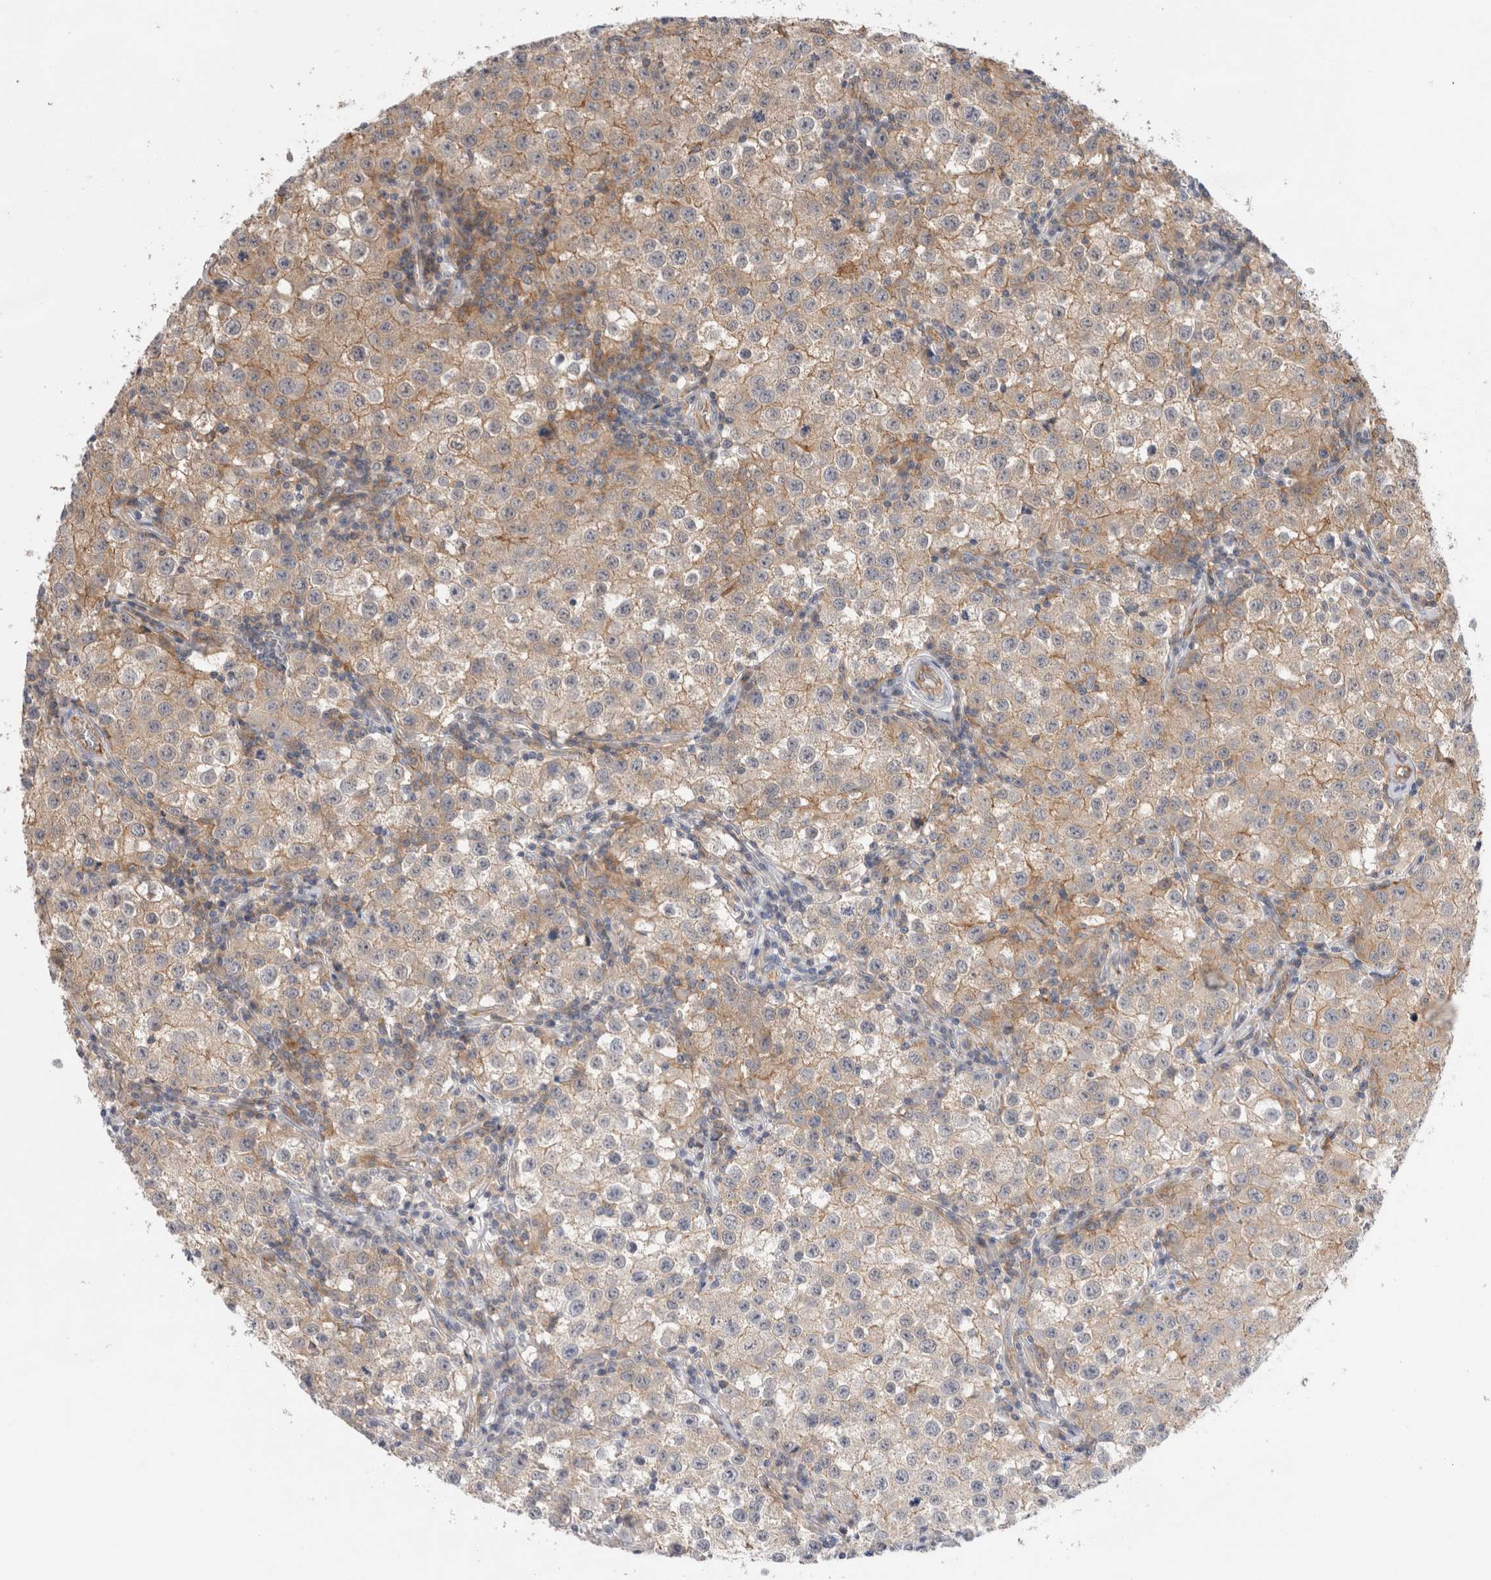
{"staining": {"intensity": "weak", "quantity": ">75%", "location": "cytoplasmic/membranous"}, "tissue": "testis cancer", "cell_type": "Tumor cells", "image_type": "cancer", "snomed": [{"axis": "morphology", "description": "Seminoma, NOS"}, {"axis": "morphology", "description": "Carcinoma, Embryonal, NOS"}, {"axis": "topography", "description": "Testis"}], "caption": "DAB immunohistochemical staining of human embryonal carcinoma (testis) reveals weak cytoplasmic/membranous protein positivity in about >75% of tumor cells.", "gene": "BNIP2", "patient": {"sex": "male", "age": 43}}